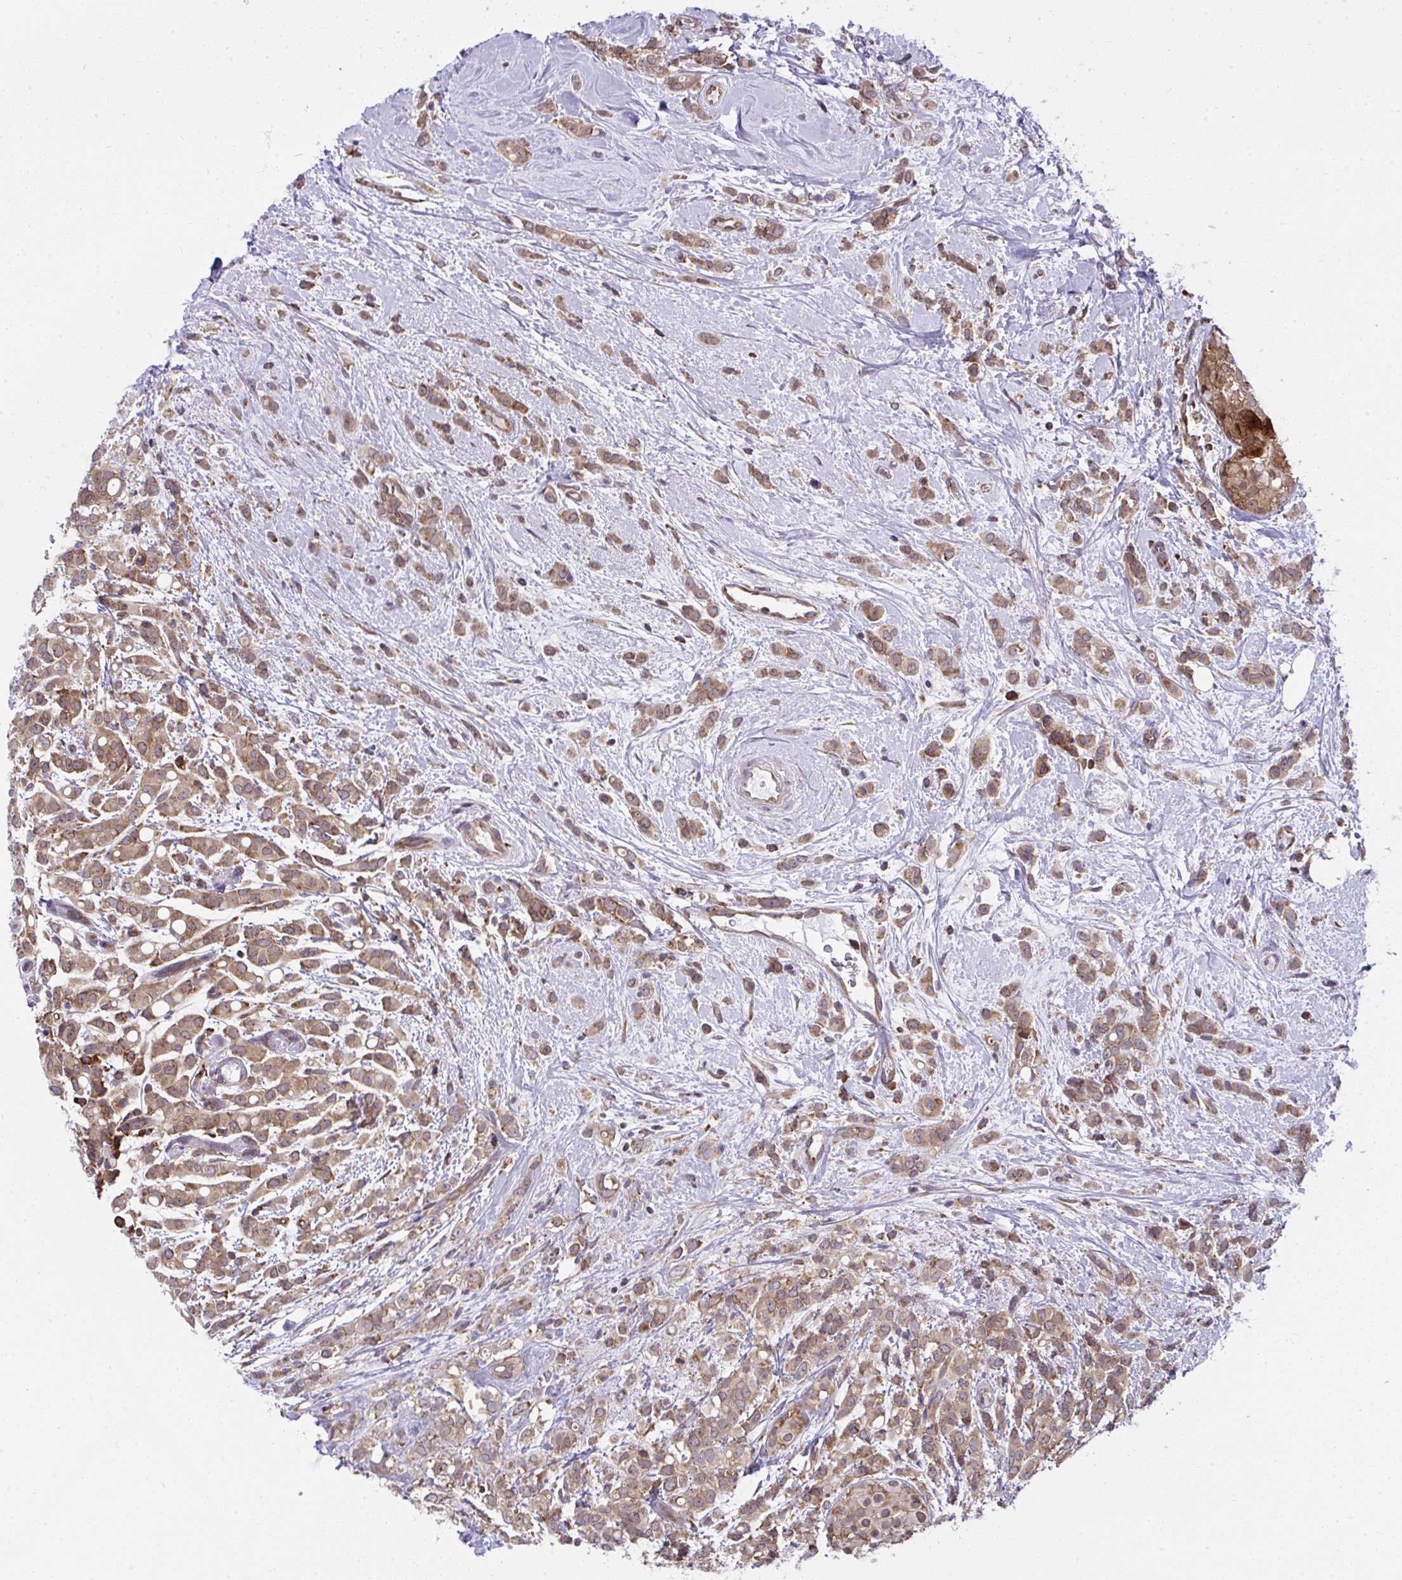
{"staining": {"intensity": "moderate", "quantity": ">75%", "location": "cytoplasmic/membranous"}, "tissue": "breast cancer", "cell_type": "Tumor cells", "image_type": "cancer", "snomed": [{"axis": "morphology", "description": "Lobular carcinoma"}, {"axis": "topography", "description": "Breast"}], "caption": "This histopathology image shows immunohistochemistry (IHC) staining of human breast cancer (lobular carcinoma), with medium moderate cytoplasmic/membranous positivity in approximately >75% of tumor cells.", "gene": "RPS7", "patient": {"sex": "female", "age": 68}}